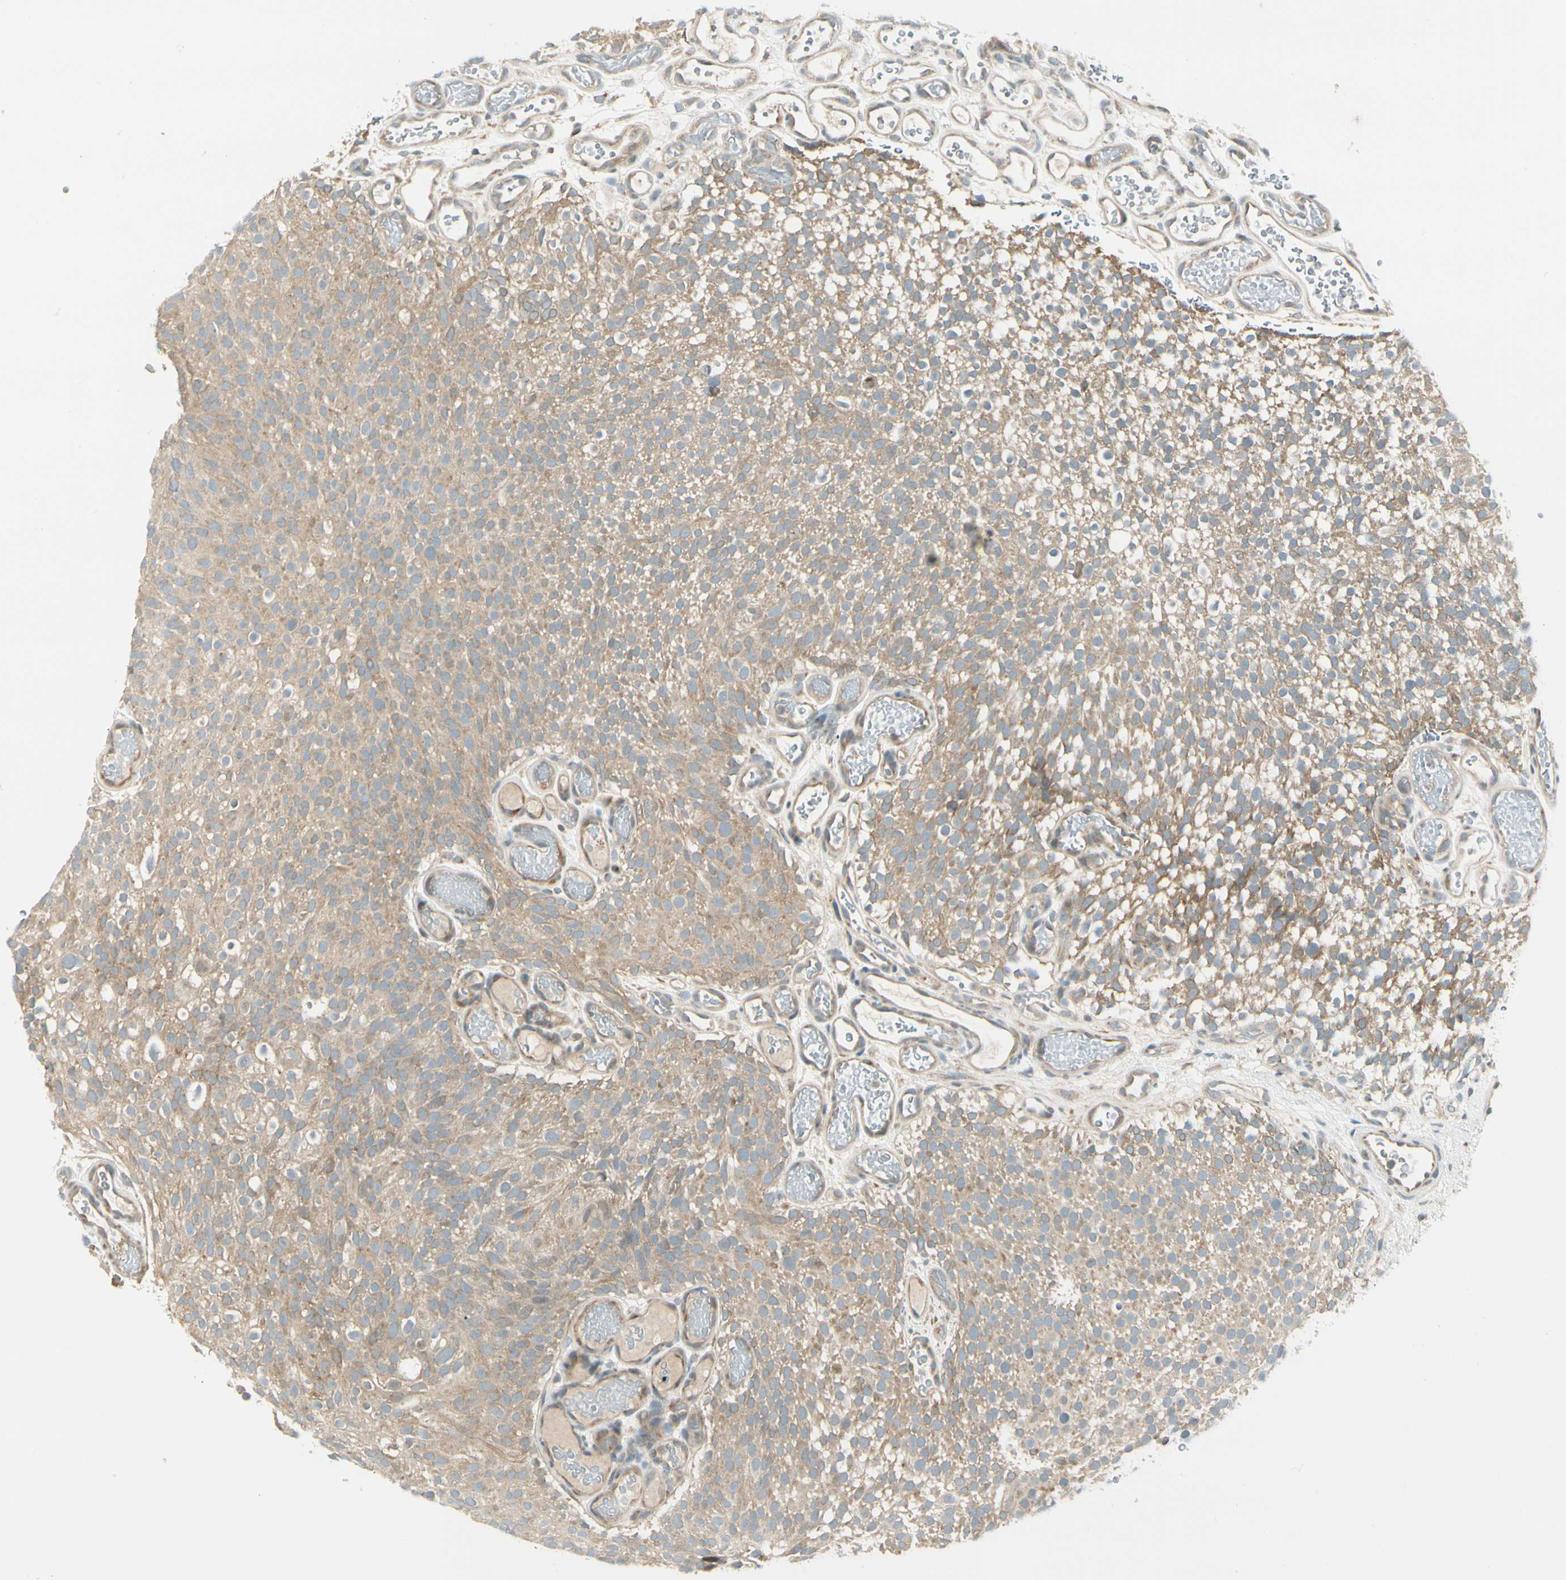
{"staining": {"intensity": "moderate", "quantity": ">75%", "location": "cytoplasmic/membranous"}, "tissue": "urothelial cancer", "cell_type": "Tumor cells", "image_type": "cancer", "snomed": [{"axis": "morphology", "description": "Urothelial carcinoma, Low grade"}, {"axis": "topography", "description": "Urinary bladder"}], "caption": "High-magnification brightfield microscopy of urothelial cancer stained with DAB (3,3'-diaminobenzidine) (brown) and counterstained with hematoxylin (blue). tumor cells exhibit moderate cytoplasmic/membranous expression is present in approximately>75% of cells.", "gene": "BNIP1", "patient": {"sex": "male", "age": 78}}